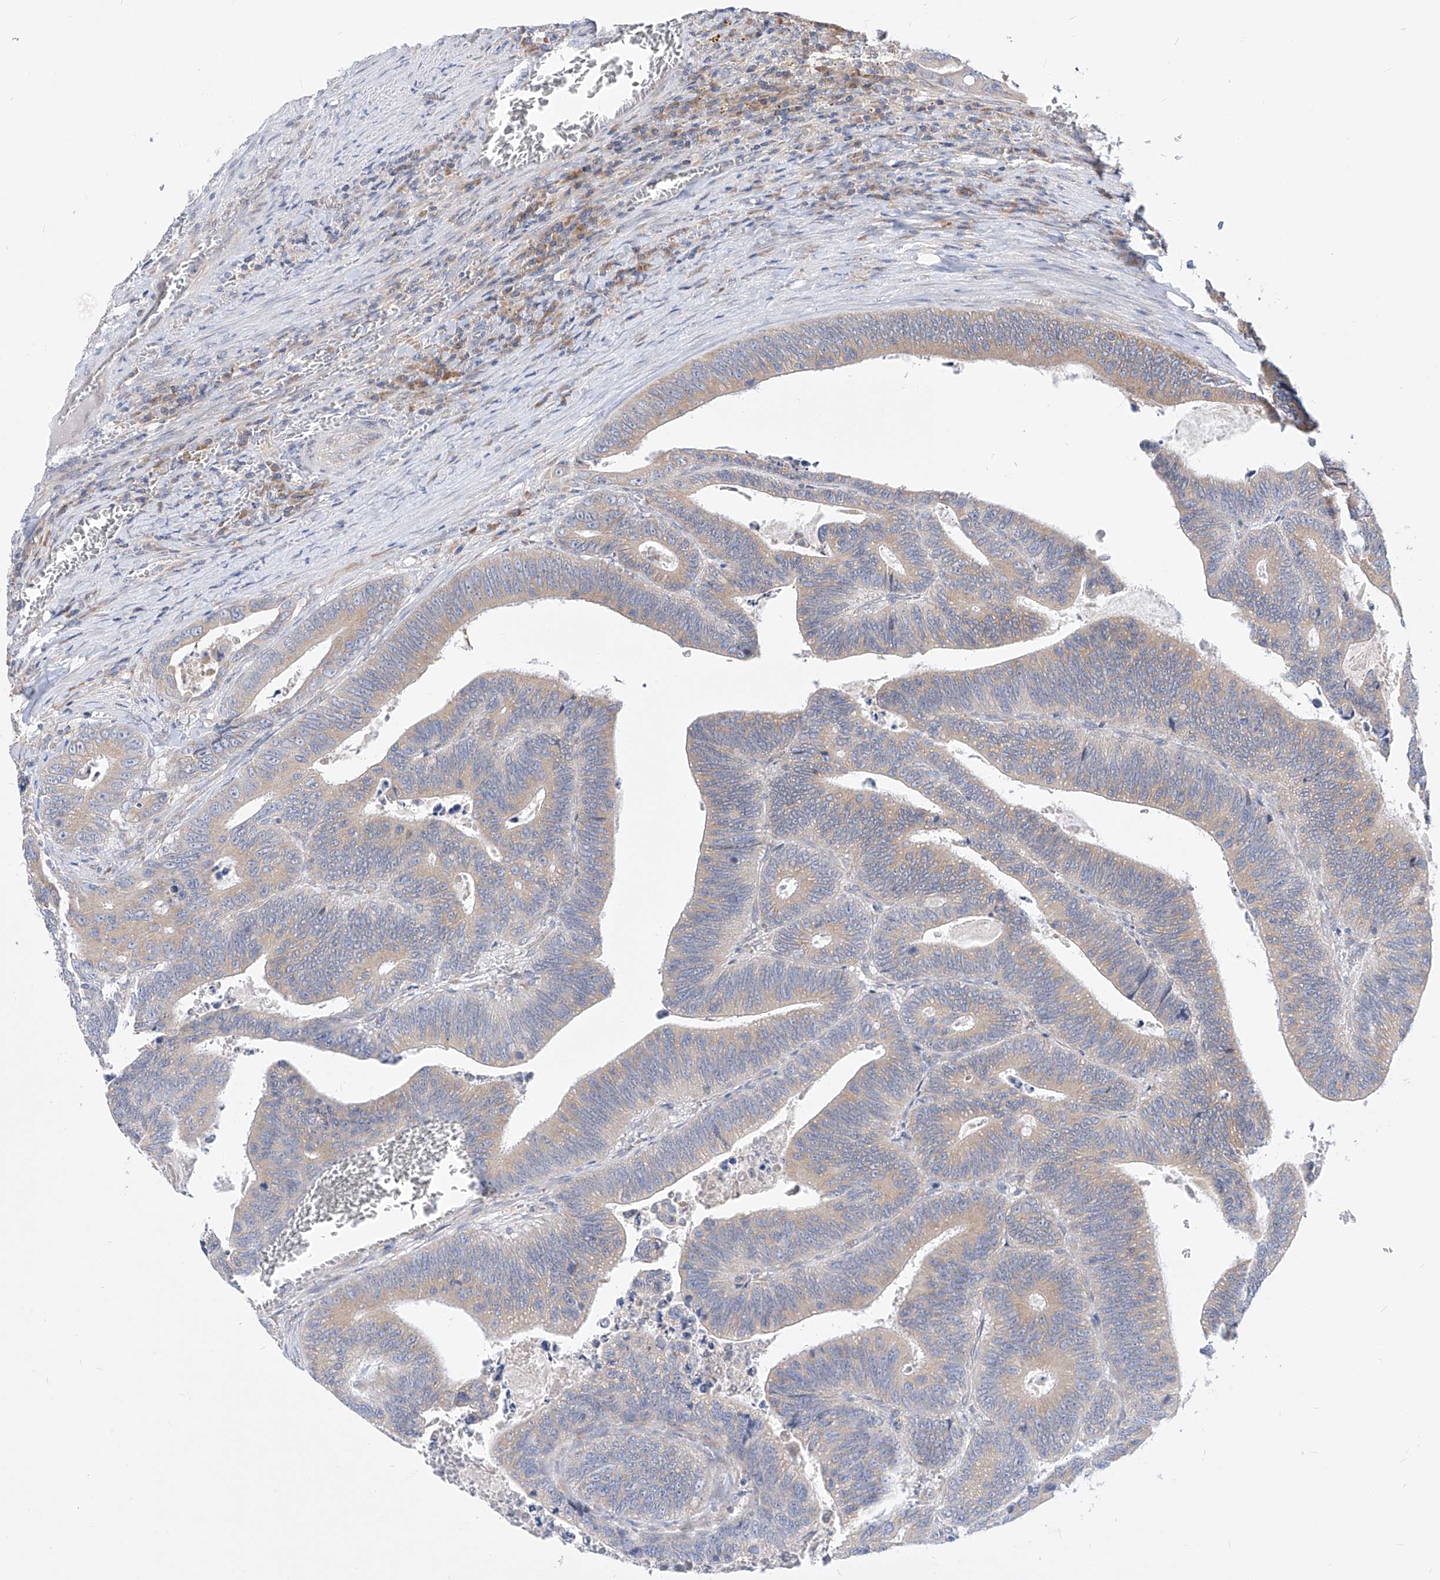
{"staining": {"intensity": "moderate", "quantity": ">75%", "location": "cytoplasmic/membranous"}, "tissue": "colorectal cancer", "cell_type": "Tumor cells", "image_type": "cancer", "snomed": [{"axis": "morphology", "description": "Inflammation, NOS"}, {"axis": "morphology", "description": "Adenocarcinoma, NOS"}, {"axis": "topography", "description": "Colon"}], "caption": "Human colorectal cancer stained with a brown dye exhibits moderate cytoplasmic/membranous positive expression in about >75% of tumor cells.", "gene": "UFL1", "patient": {"sex": "male", "age": 72}}